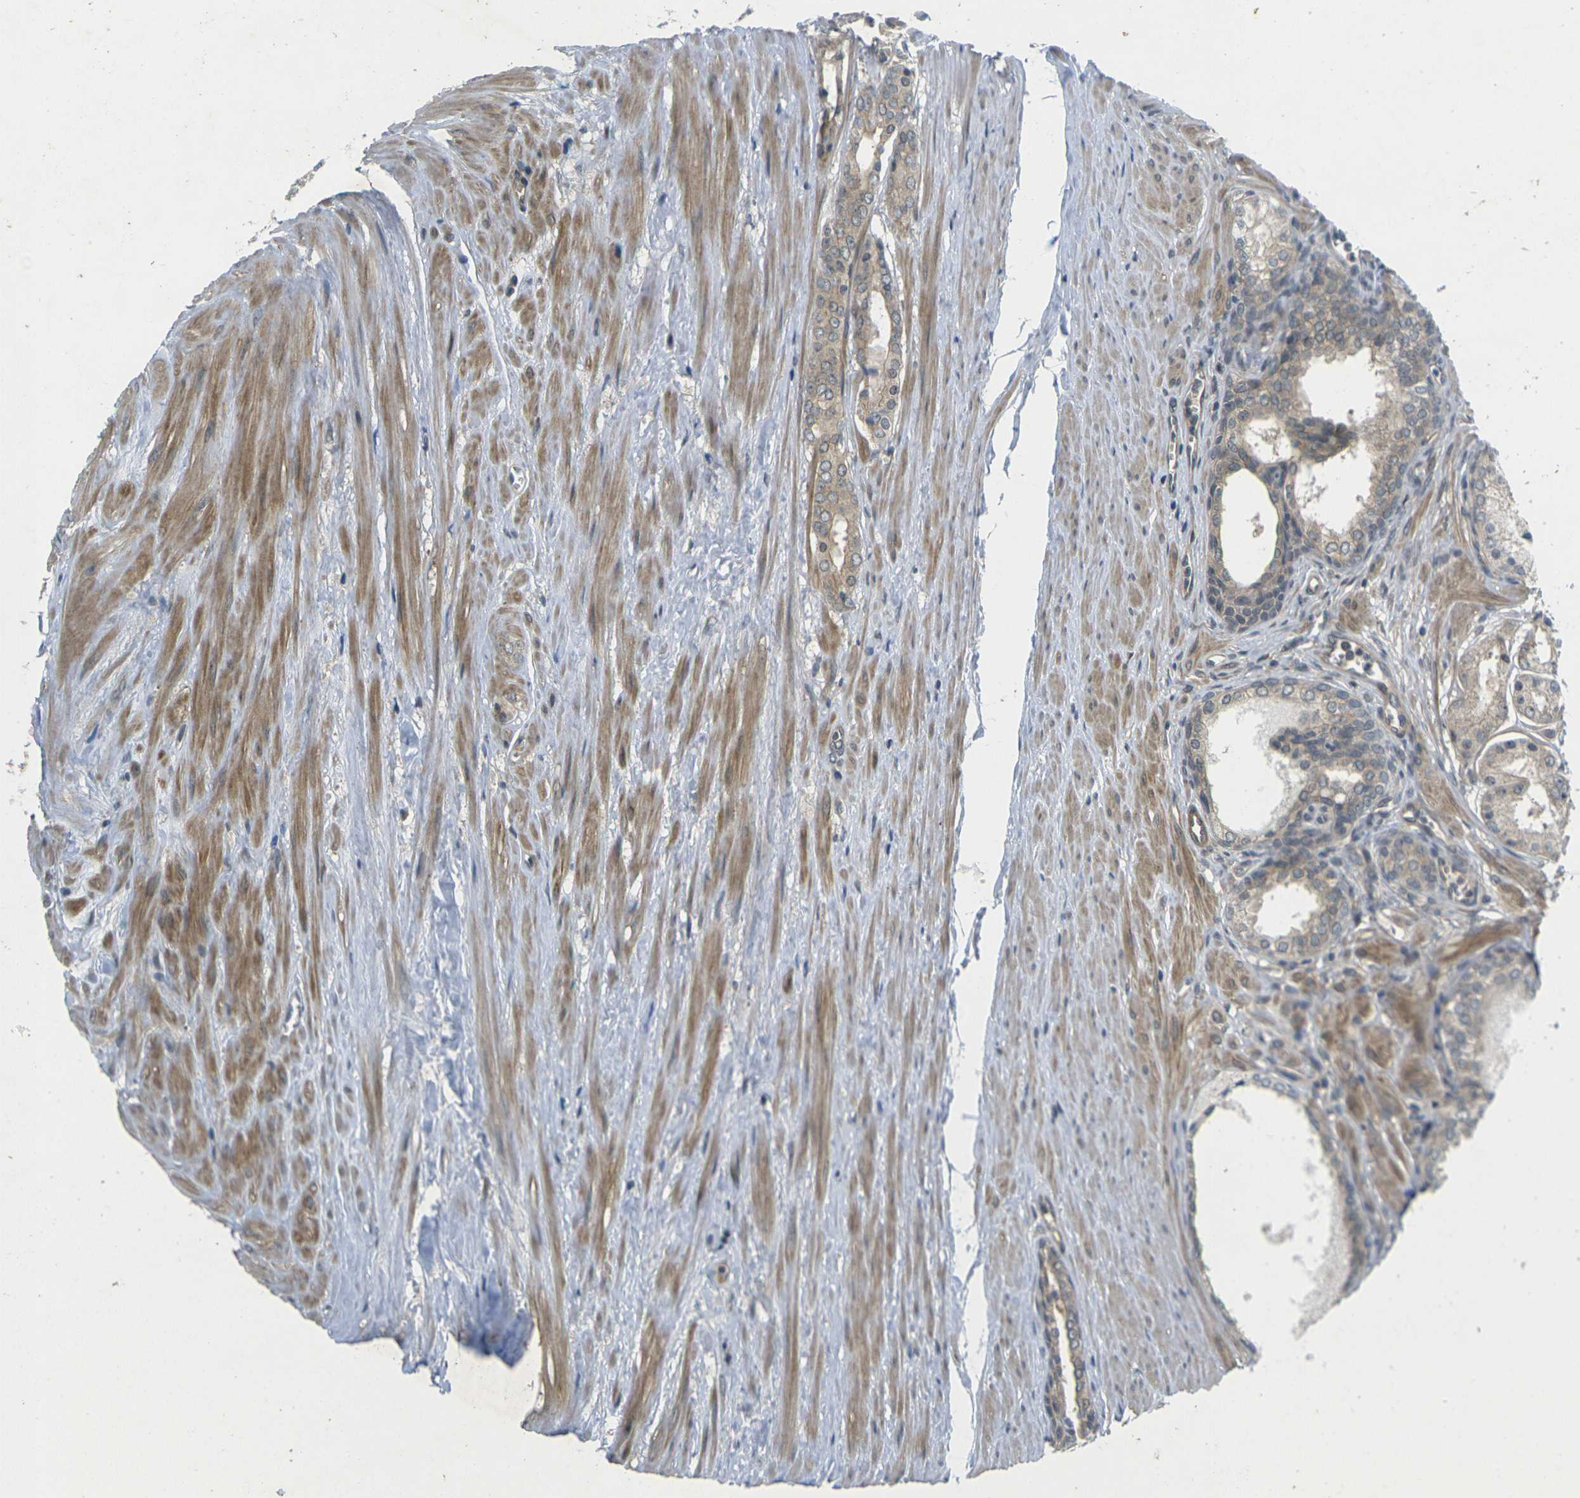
{"staining": {"intensity": "moderate", "quantity": ">75%", "location": "cytoplasmic/membranous"}, "tissue": "prostate cancer", "cell_type": "Tumor cells", "image_type": "cancer", "snomed": [{"axis": "morphology", "description": "Adenocarcinoma, Low grade"}, {"axis": "topography", "description": "Prostate"}], "caption": "High-magnification brightfield microscopy of prostate cancer stained with DAB (brown) and counterstained with hematoxylin (blue). tumor cells exhibit moderate cytoplasmic/membranous staining is identified in about>75% of cells. (DAB = brown stain, brightfield microscopy at high magnification).", "gene": "KCTD10", "patient": {"sex": "male", "age": 57}}